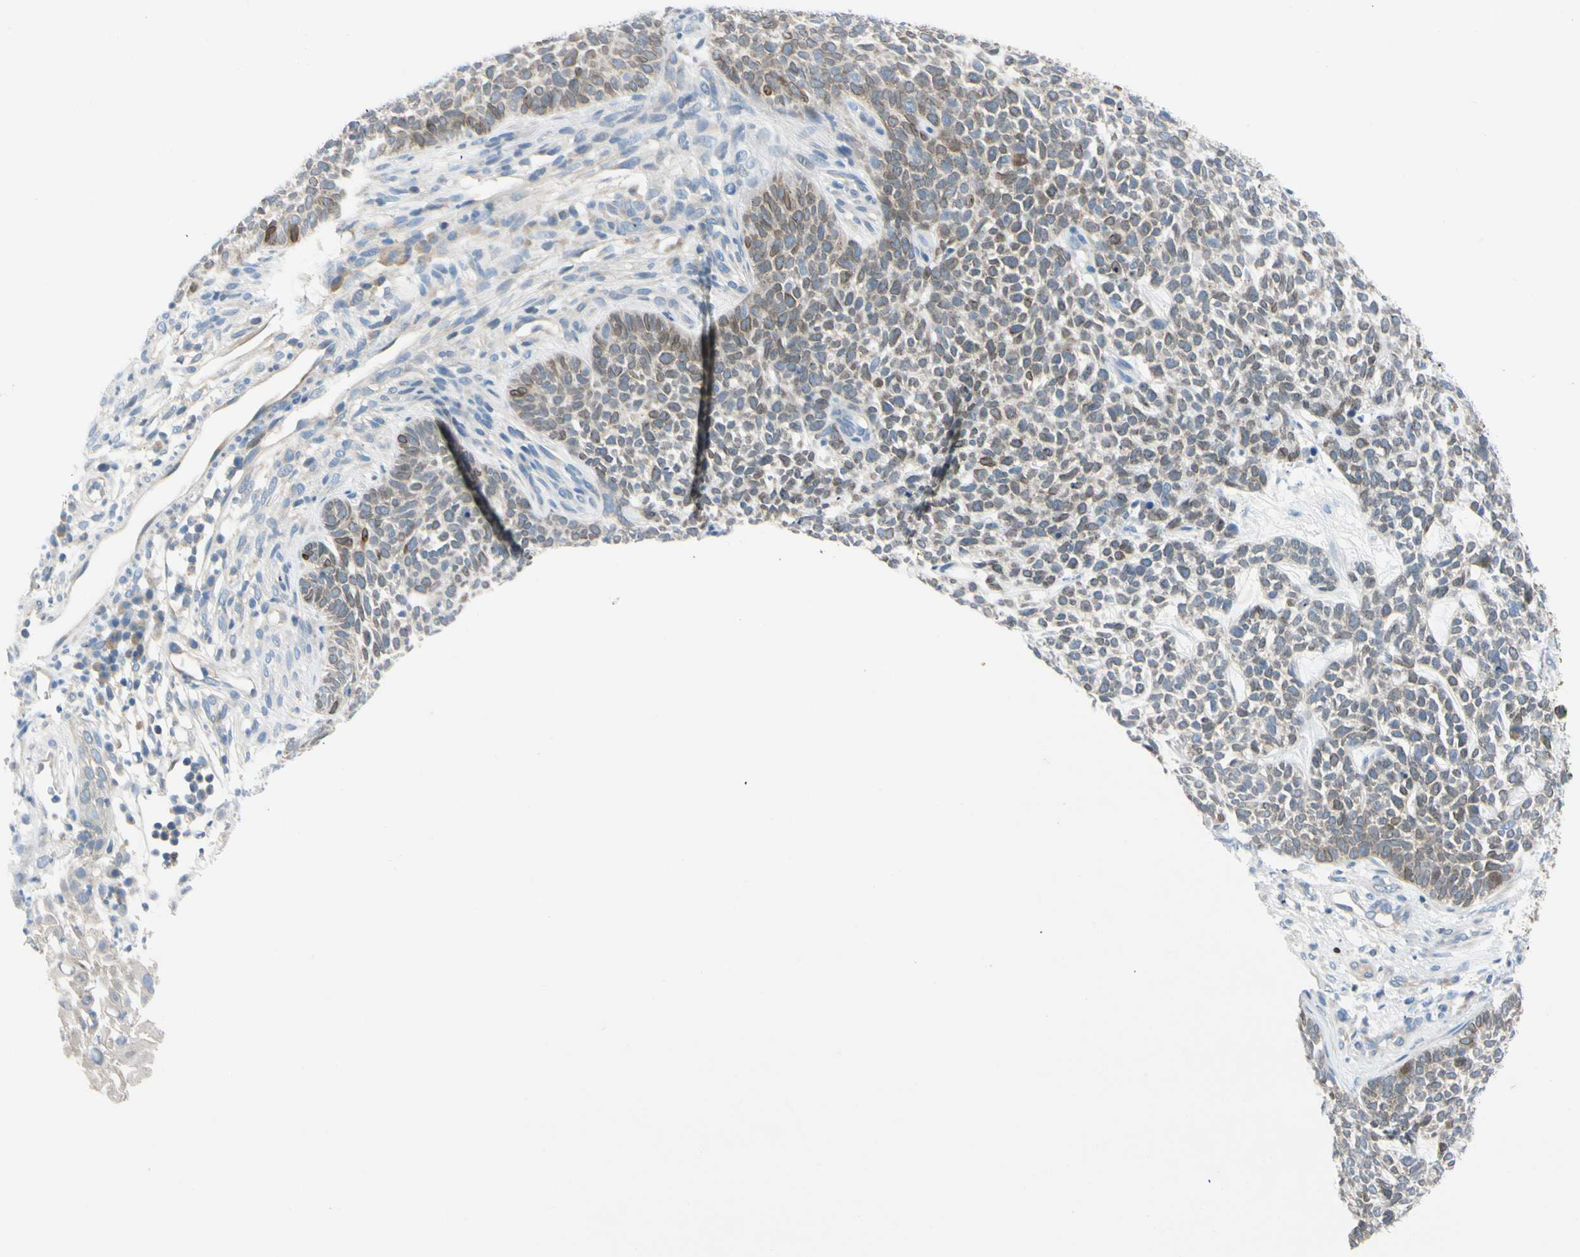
{"staining": {"intensity": "moderate", "quantity": "<25%", "location": "cytoplasmic/membranous,nuclear"}, "tissue": "skin cancer", "cell_type": "Tumor cells", "image_type": "cancer", "snomed": [{"axis": "morphology", "description": "Basal cell carcinoma"}, {"axis": "topography", "description": "Skin"}], "caption": "IHC (DAB) staining of basal cell carcinoma (skin) exhibits moderate cytoplasmic/membranous and nuclear protein staining in about <25% of tumor cells. Using DAB (brown) and hematoxylin (blue) stains, captured at high magnification using brightfield microscopy.", "gene": "ZNF132", "patient": {"sex": "female", "age": 84}}